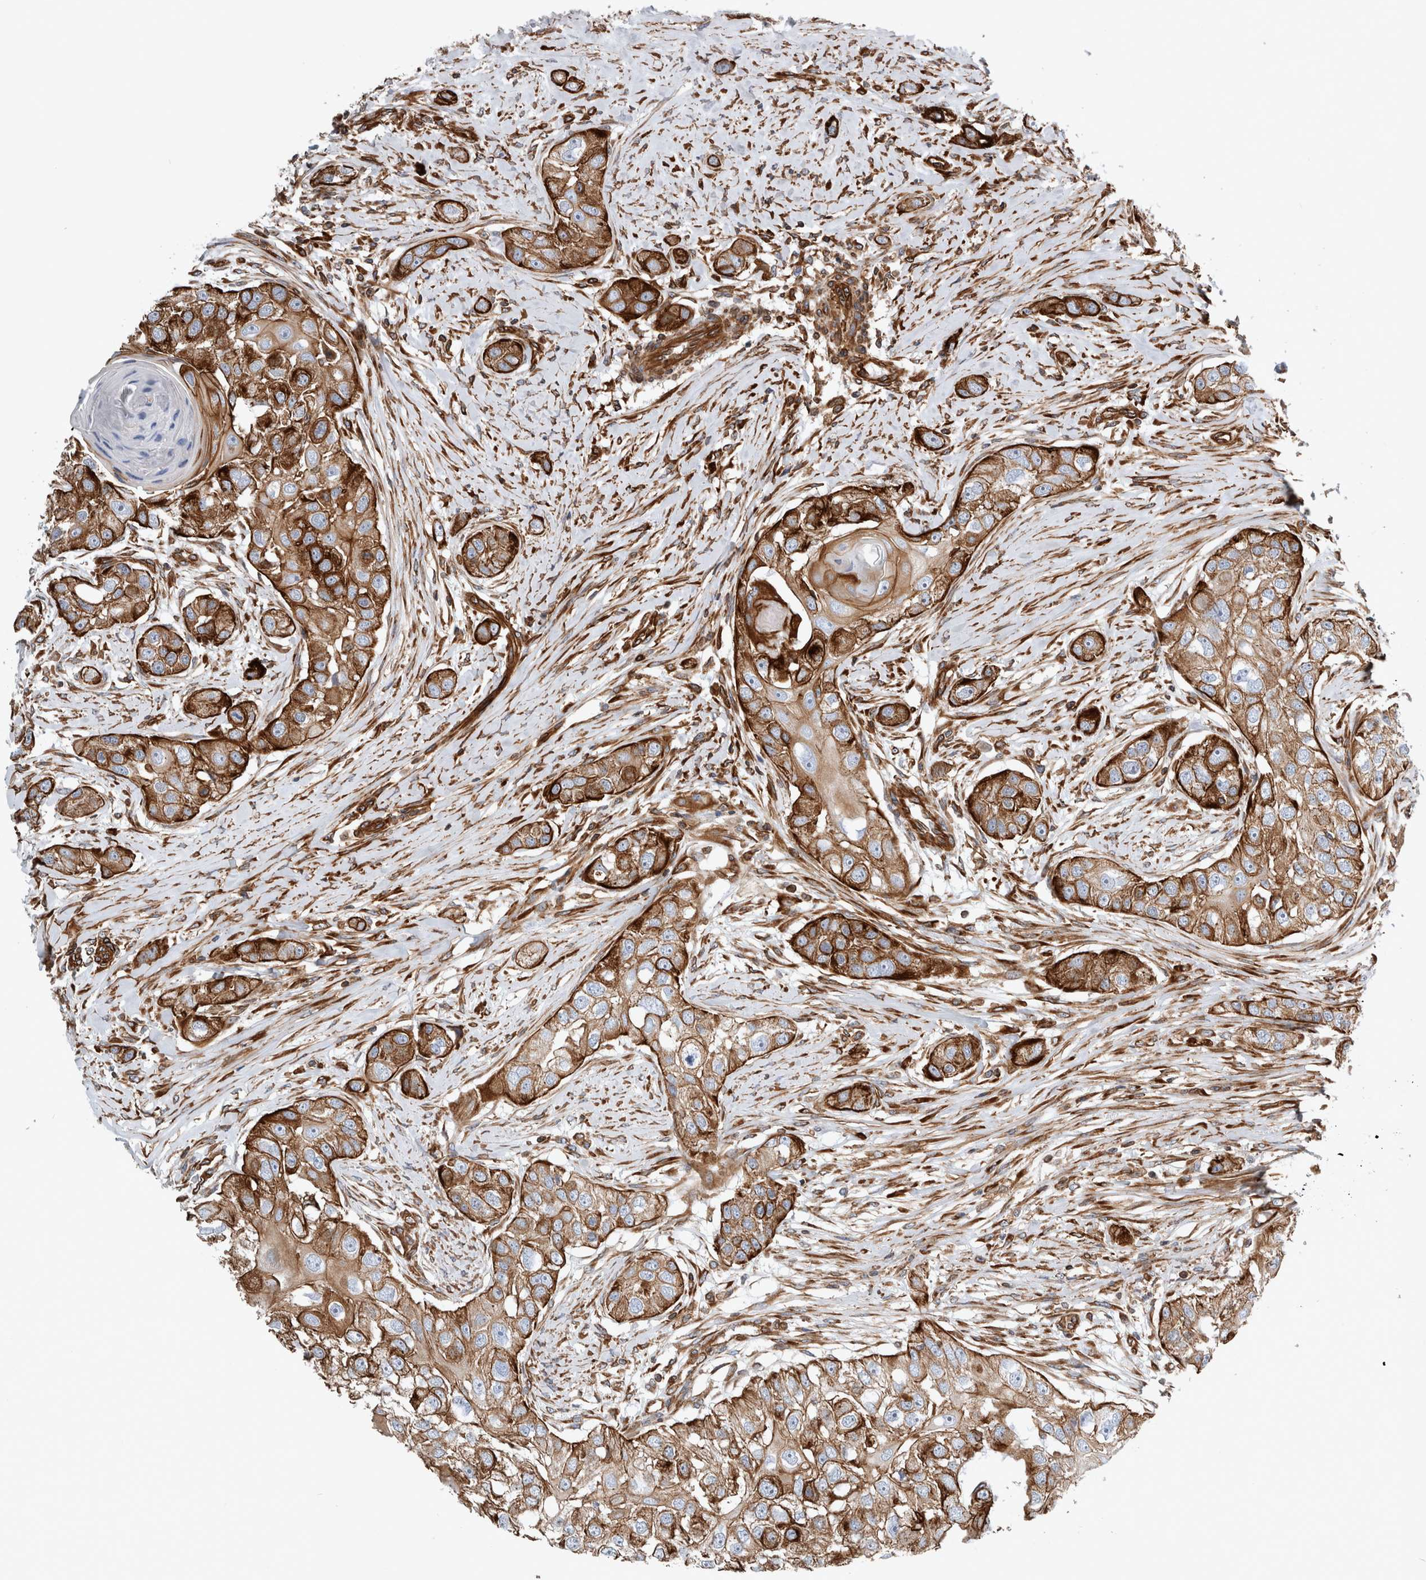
{"staining": {"intensity": "strong", "quantity": ">75%", "location": "cytoplasmic/membranous"}, "tissue": "head and neck cancer", "cell_type": "Tumor cells", "image_type": "cancer", "snomed": [{"axis": "morphology", "description": "Normal tissue, NOS"}, {"axis": "morphology", "description": "Squamous cell carcinoma, NOS"}, {"axis": "topography", "description": "Skeletal muscle"}, {"axis": "topography", "description": "Head-Neck"}], "caption": "The image reveals a brown stain indicating the presence of a protein in the cytoplasmic/membranous of tumor cells in head and neck cancer (squamous cell carcinoma). Immunohistochemistry stains the protein of interest in brown and the nuclei are stained blue.", "gene": "PLEC", "patient": {"sex": "male", "age": 51}}